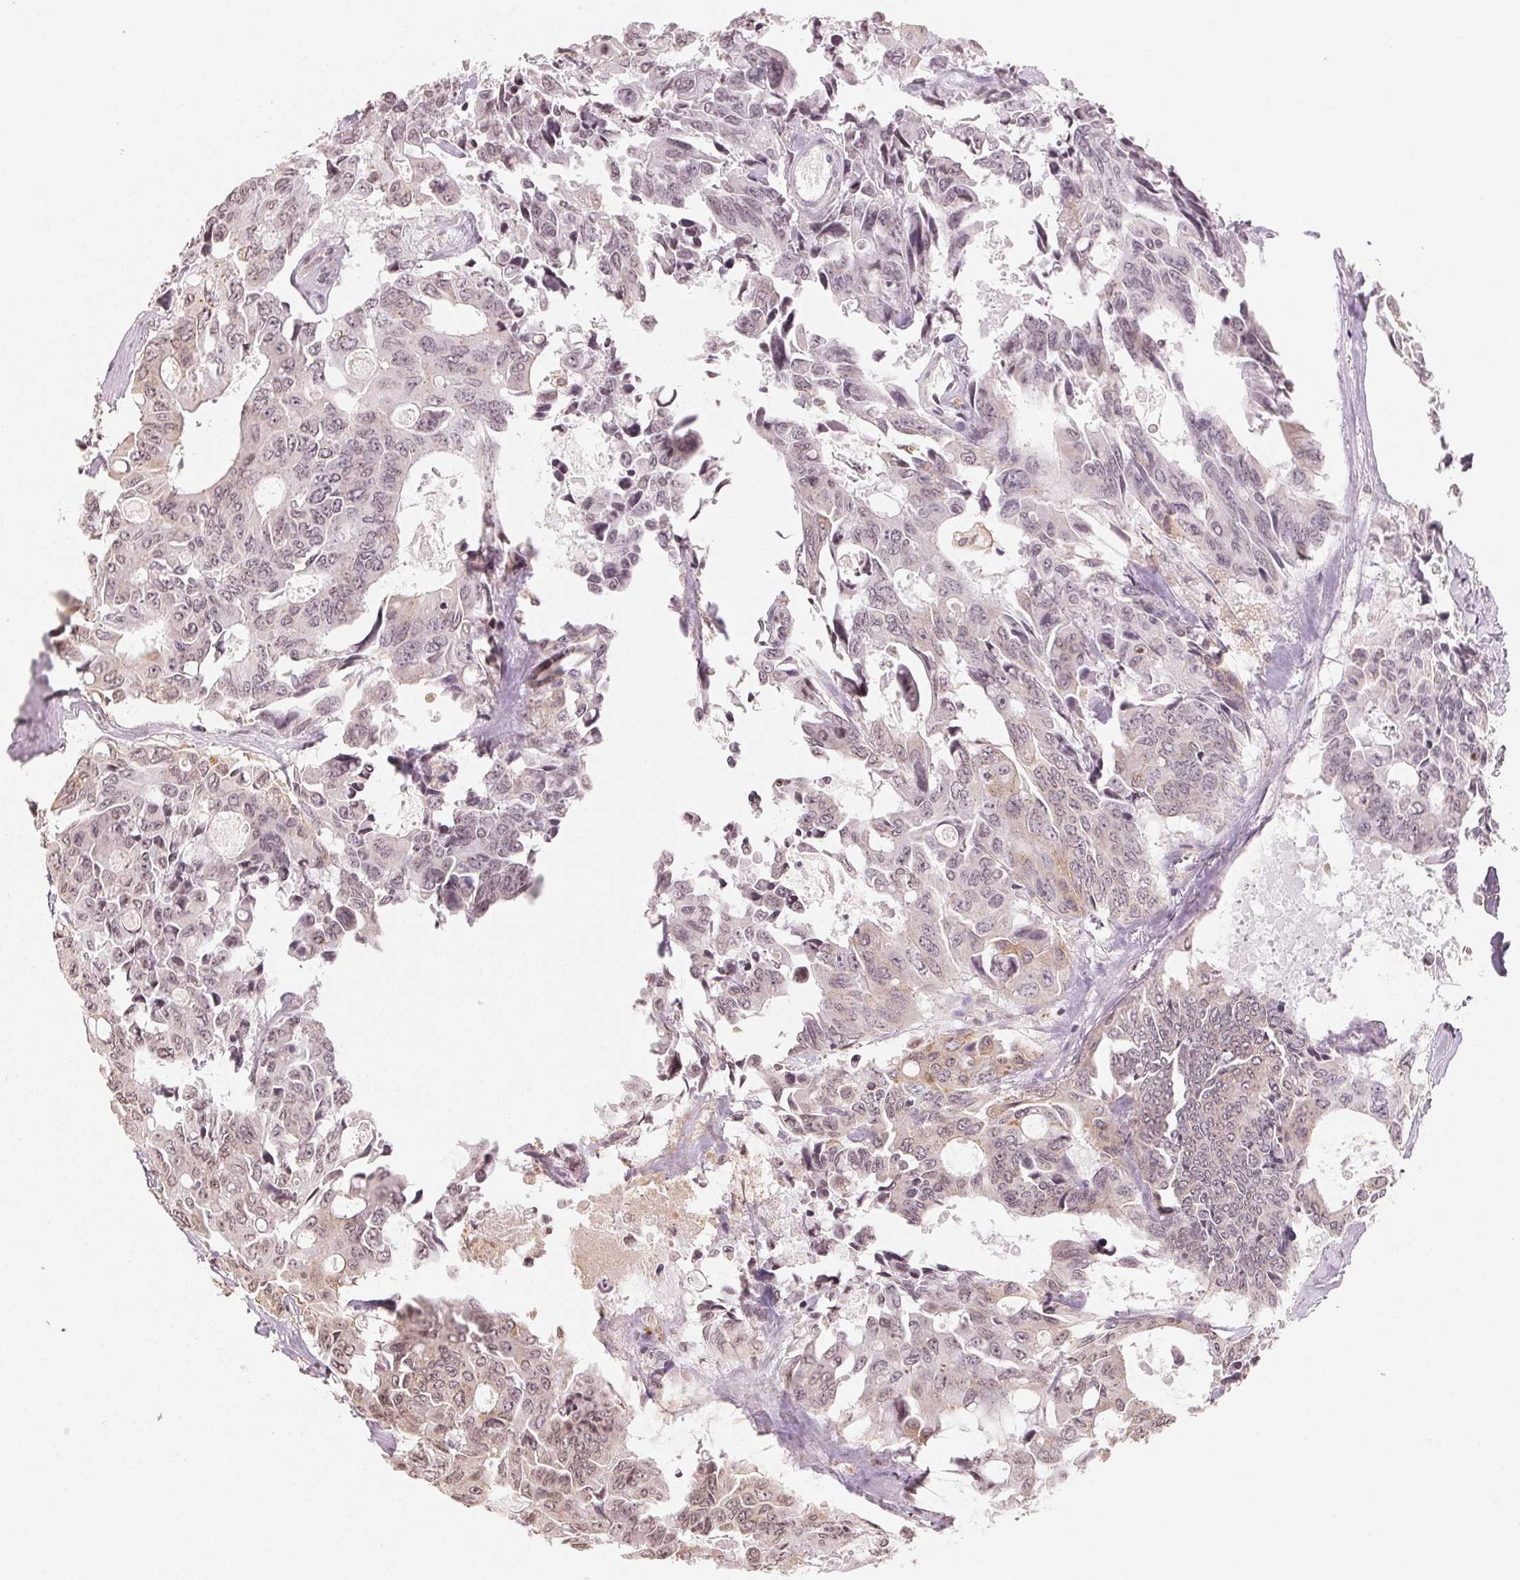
{"staining": {"intensity": "weak", "quantity": "25%-75%", "location": "cytoplasmic/membranous,nuclear"}, "tissue": "colorectal cancer", "cell_type": "Tumor cells", "image_type": "cancer", "snomed": [{"axis": "morphology", "description": "Adenocarcinoma, NOS"}, {"axis": "topography", "description": "Rectum"}], "caption": "This histopathology image reveals colorectal cancer (adenocarcinoma) stained with immunohistochemistry to label a protein in brown. The cytoplasmic/membranous and nuclear of tumor cells show weak positivity for the protein. Nuclei are counter-stained blue.", "gene": "TBP", "patient": {"sex": "male", "age": 76}}